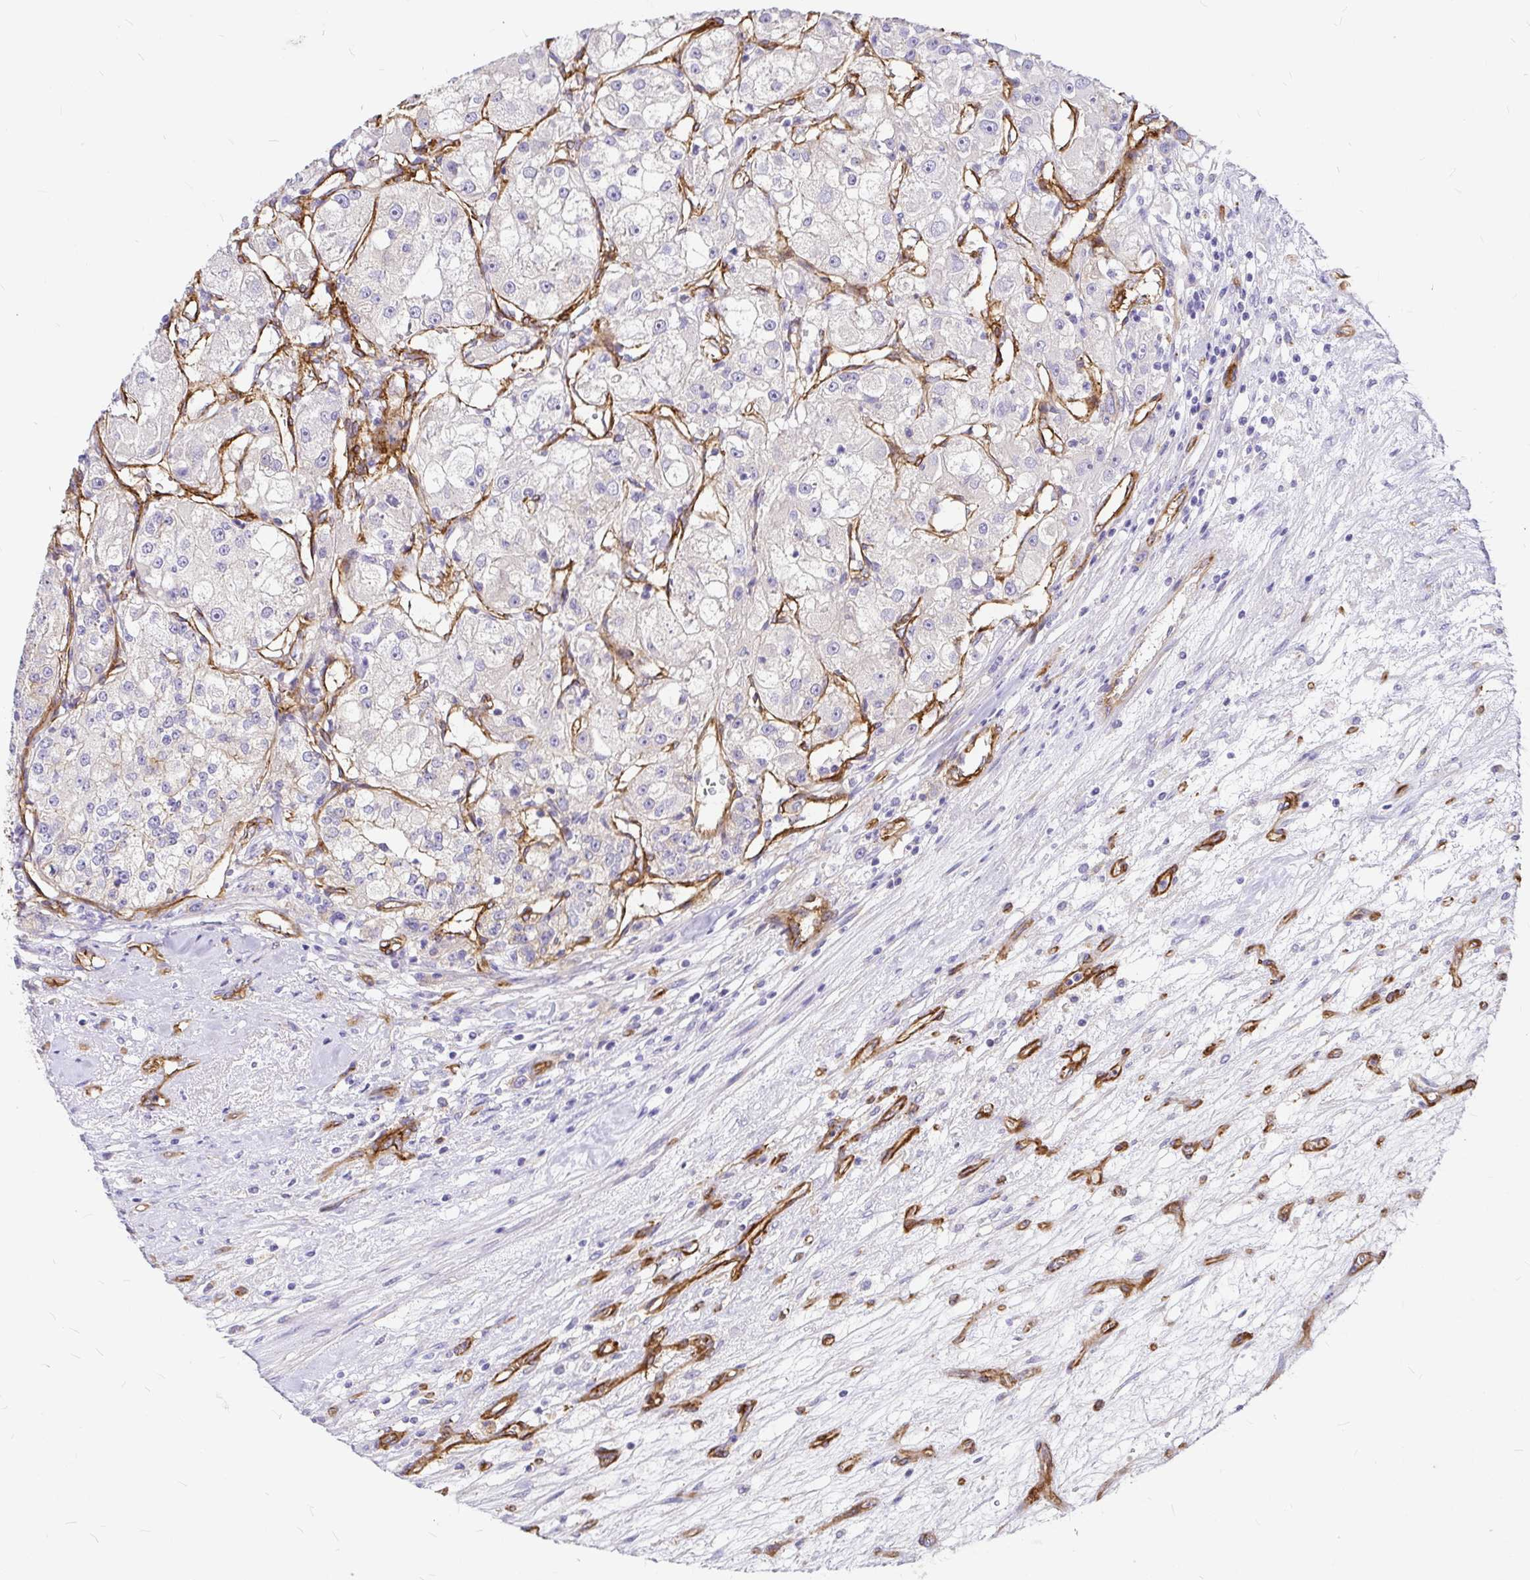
{"staining": {"intensity": "negative", "quantity": "none", "location": "none"}, "tissue": "renal cancer", "cell_type": "Tumor cells", "image_type": "cancer", "snomed": [{"axis": "morphology", "description": "Adenocarcinoma, NOS"}, {"axis": "topography", "description": "Kidney"}], "caption": "Immunohistochemical staining of human renal cancer exhibits no significant expression in tumor cells.", "gene": "MYO1B", "patient": {"sex": "female", "age": 63}}